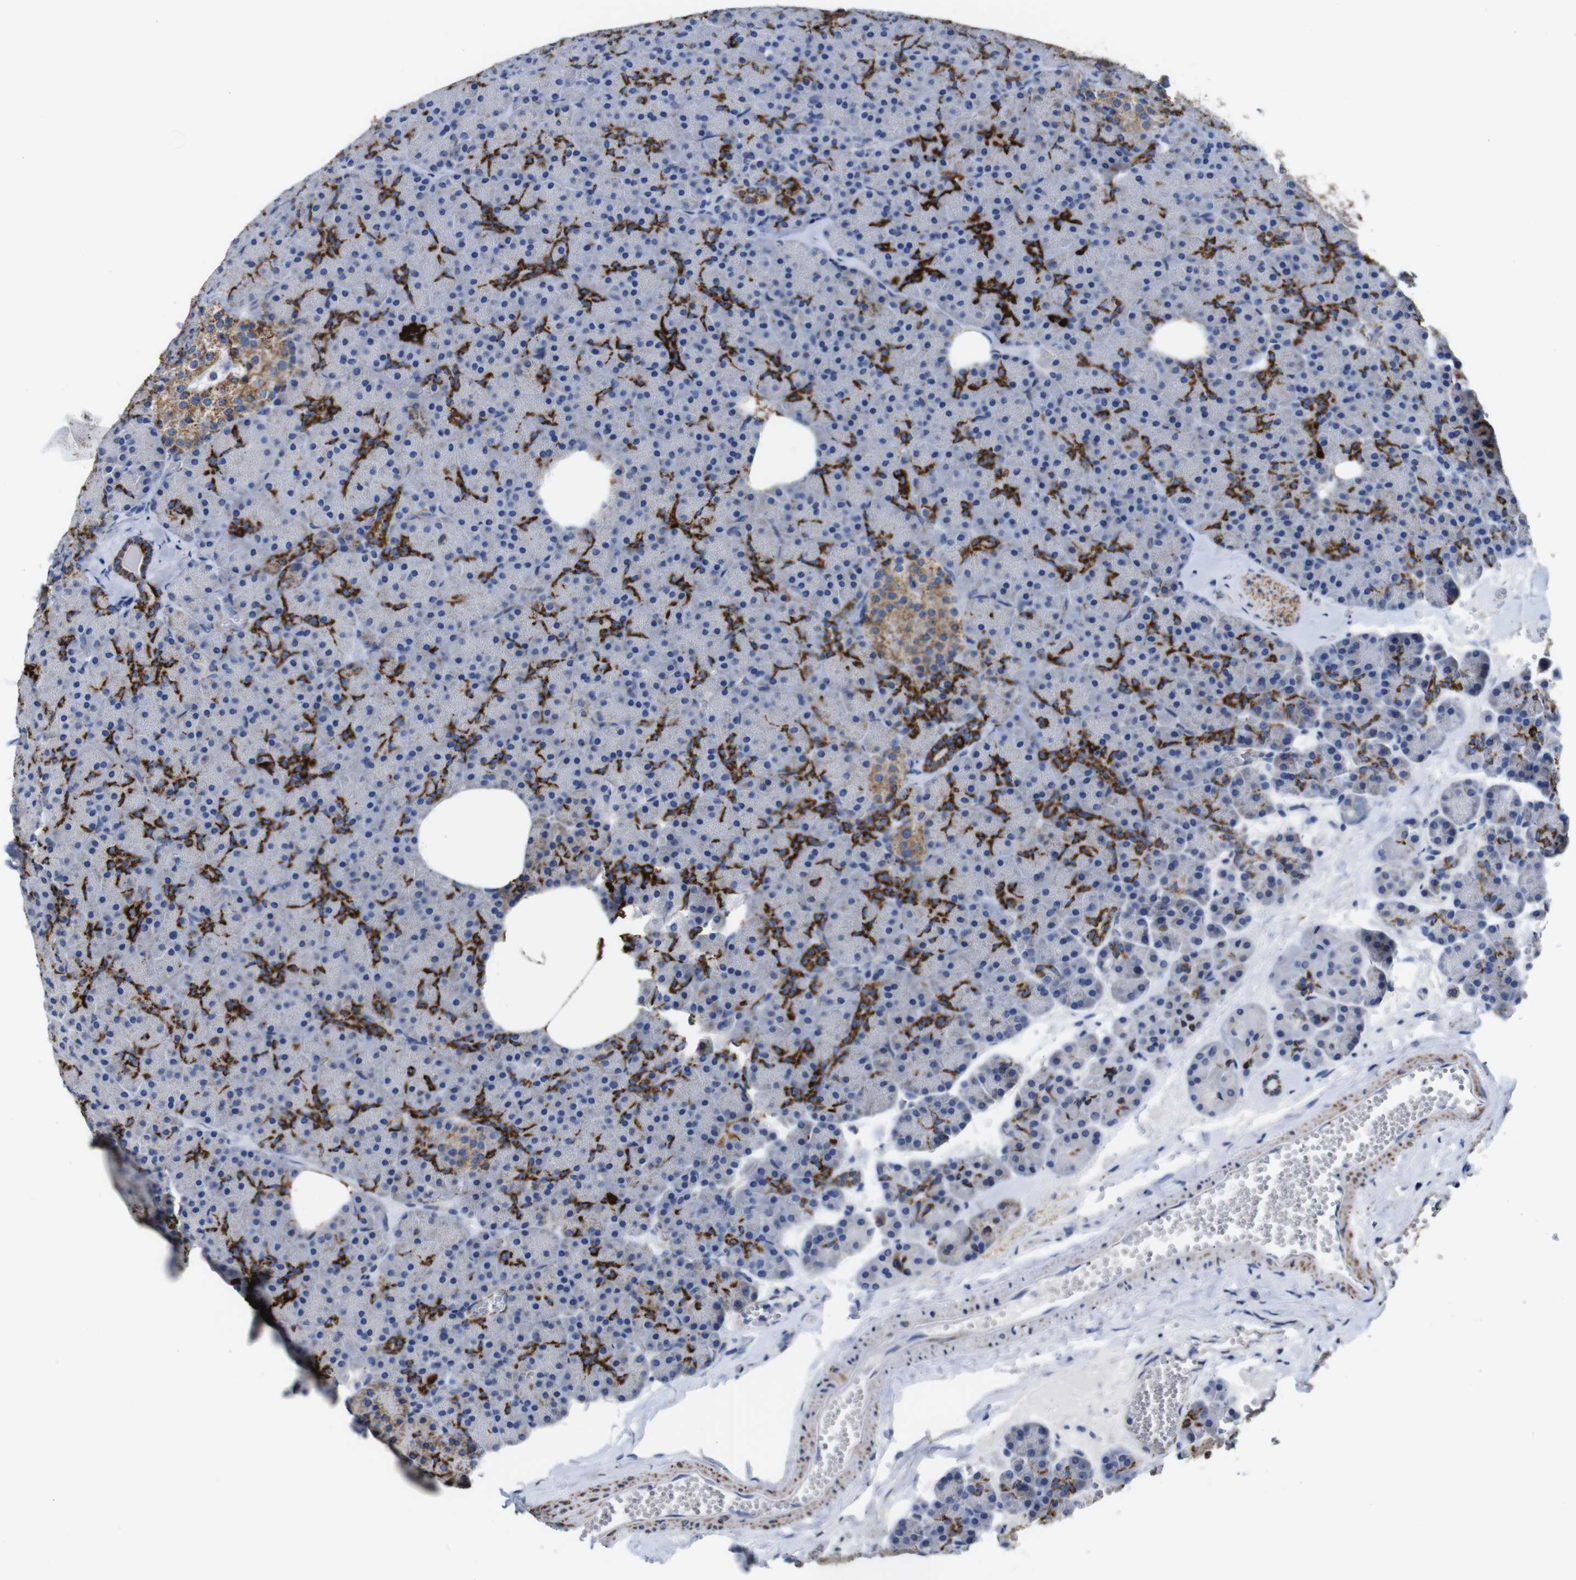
{"staining": {"intensity": "strong", "quantity": "<25%", "location": "cytoplasmic/membranous"}, "tissue": "pancreas", "cell_type": "Exocrine glandular cells", "image_type": "normal", "snomed": [{"axis": "morphology", "description": "Normal tissue, NOS"}, {"axis": "topography", "description": "Pancreas"}], "caption": "Protein analysis of normal pancreas shows strong cytoplasmic/membranous staining in approximately <25% of exocrine glandular cells. (brown staining indicates protein expression, while blue staining denotes nuclei).", "gene": "MAOA", "patient": {"sex": "female", "age": 35}}